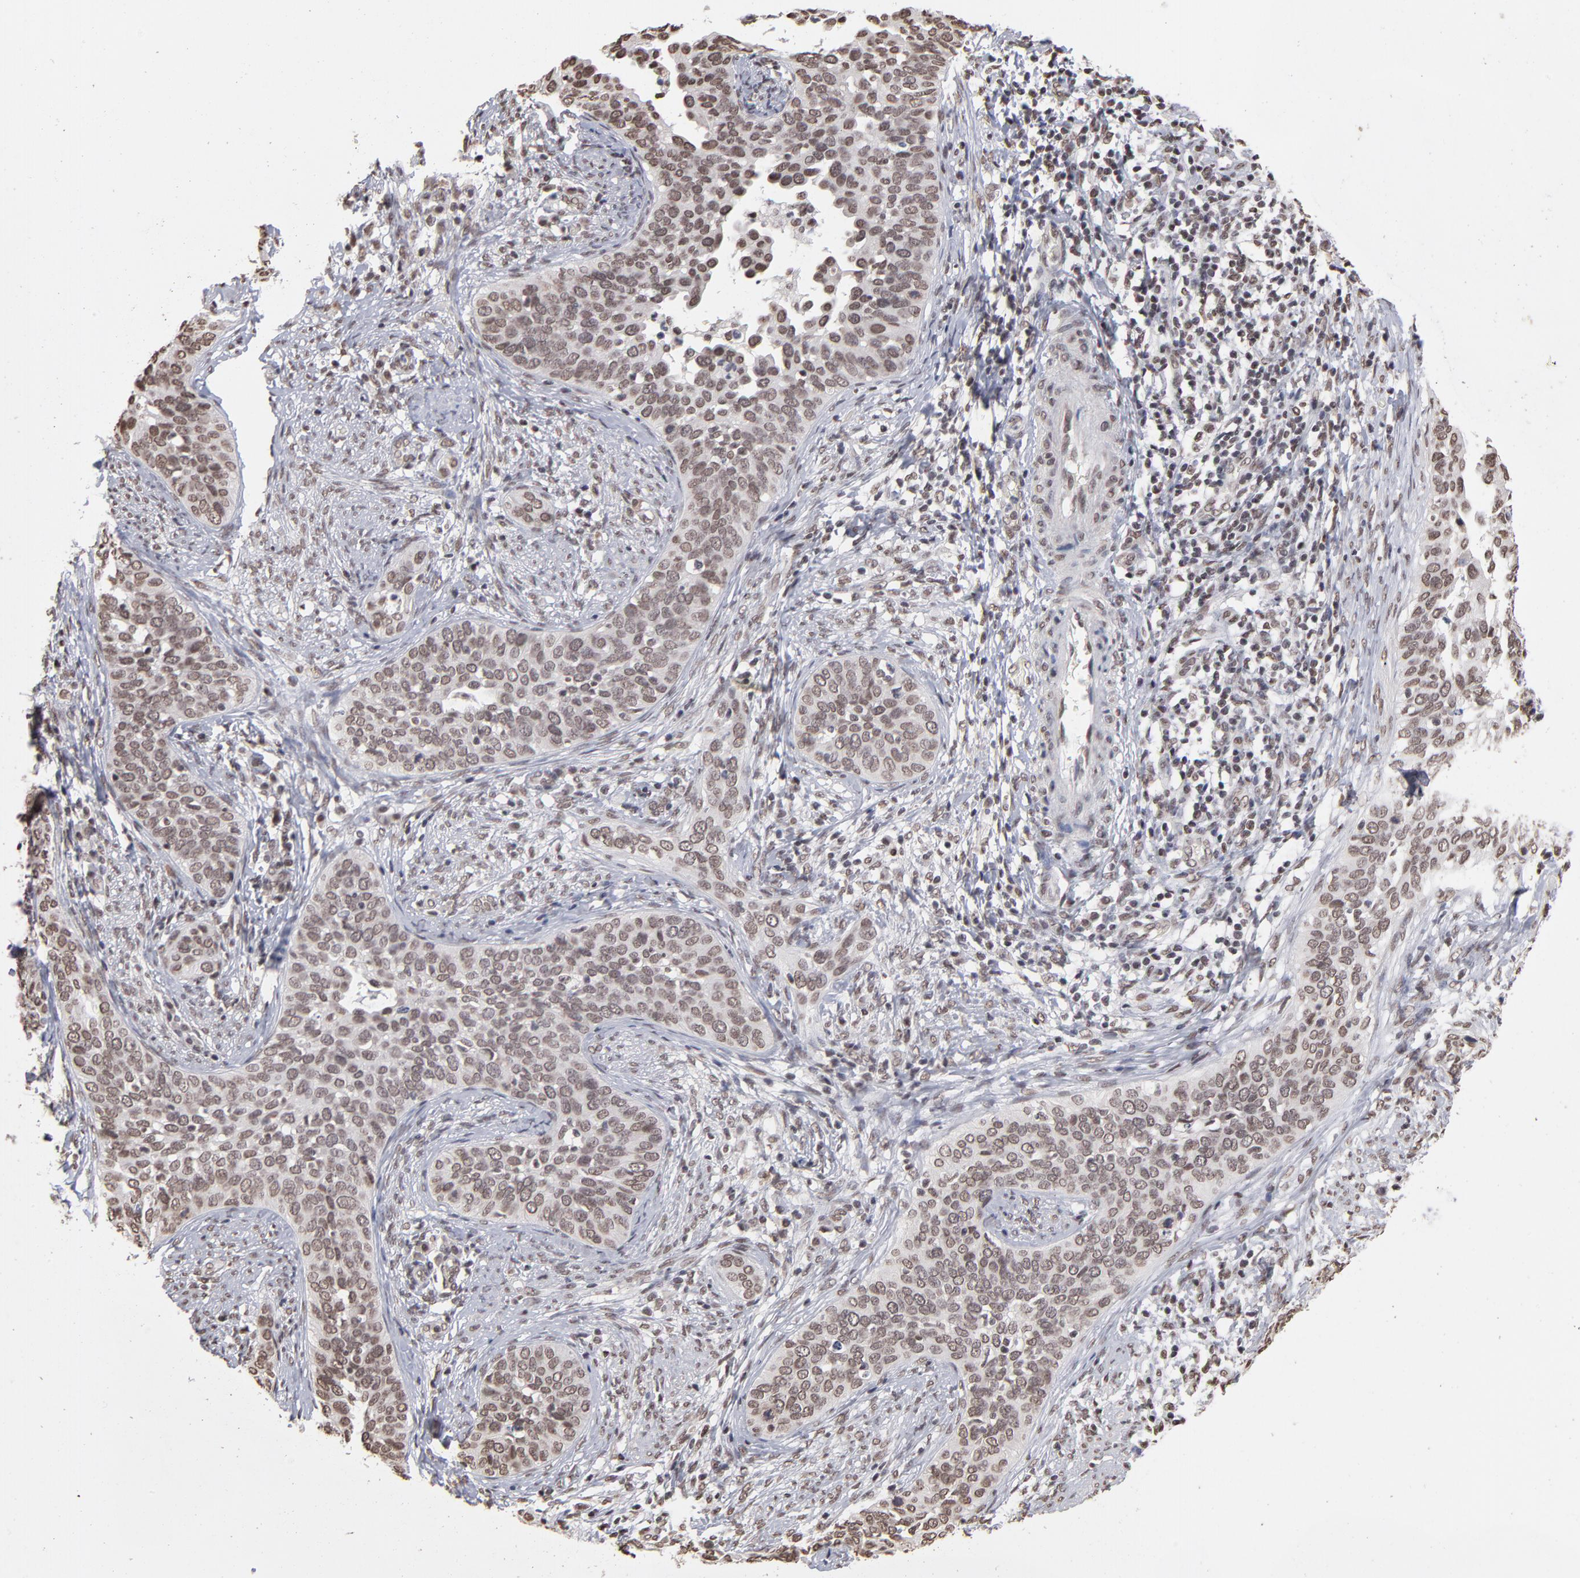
{"staining": {"intensity": "weak", "quantity": "<25%", "location": "nuclear"}, "tissue": "cervical cancer", "cell_type": "Tumor cells", "image_type": "cancer", "snomed": [{"axis": "morphology", "description": "Squamous cell carcinoma, NOS"}, {"axis": "topography", "description": "Cervix"}], "caption": "IHC of cervical cancer (squamous cell carcinoma) exhibits no expression in tumor cells.", "gene": "ZNF3", "patient": {"sex": "female", "age": 31}}